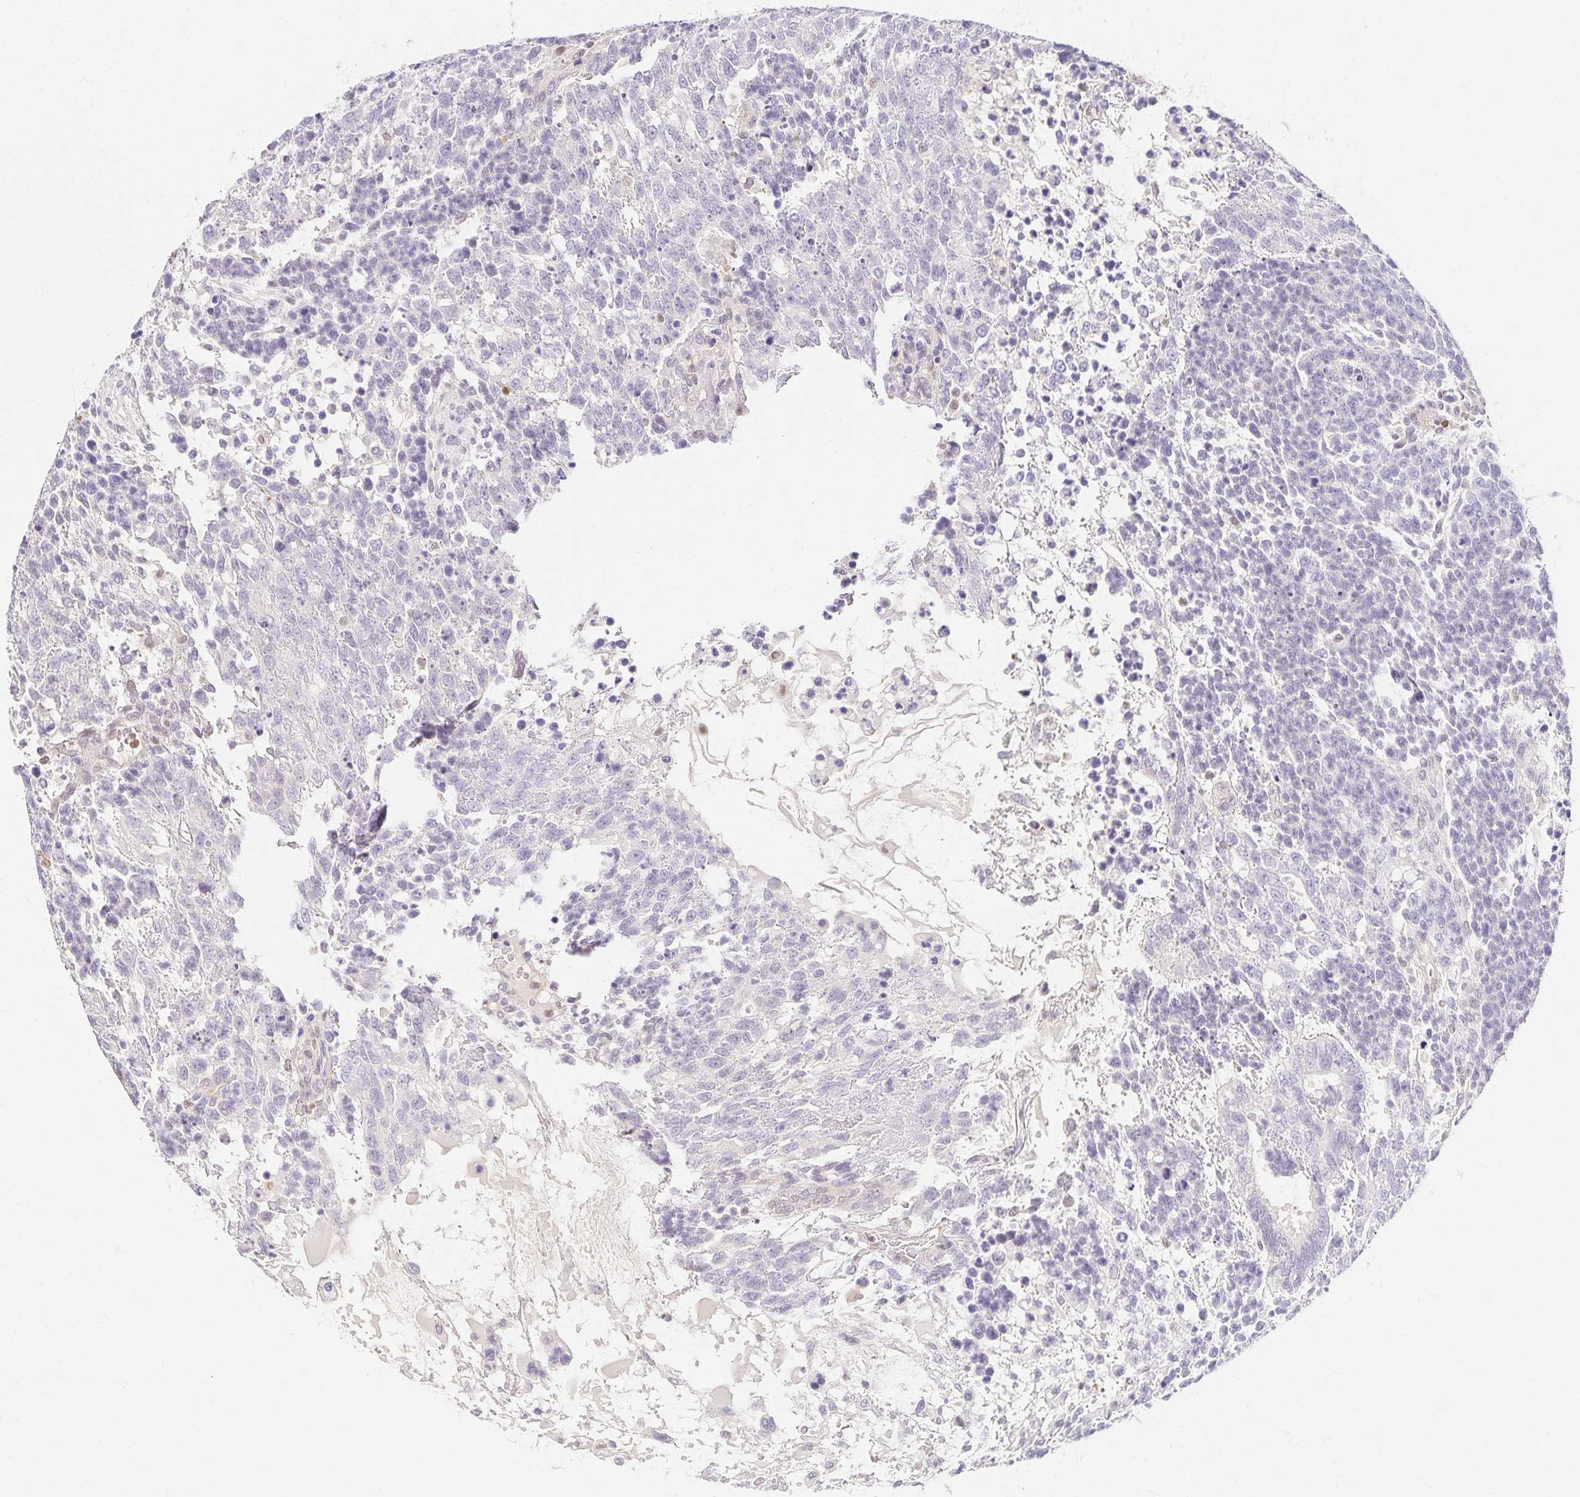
{"staining": {"intensity": "negative", "quantity": "none", "location": "none"}, "tissue": "testis cancer", "cell_type": "Tumor cells", "image_type": "cancer", "snomed": [{"axis": "morphology", "description": "Carcinoma, Embryonal, NOS"}, {"axis": "topography", "description": "Testis"}], "caption": "An immunohistochemistry image of testis cancer is shown. There is no staining in tumor cells of testis cancer.", "gene": "AZGP1", "patient": {"sex": "male", "age": 23}}